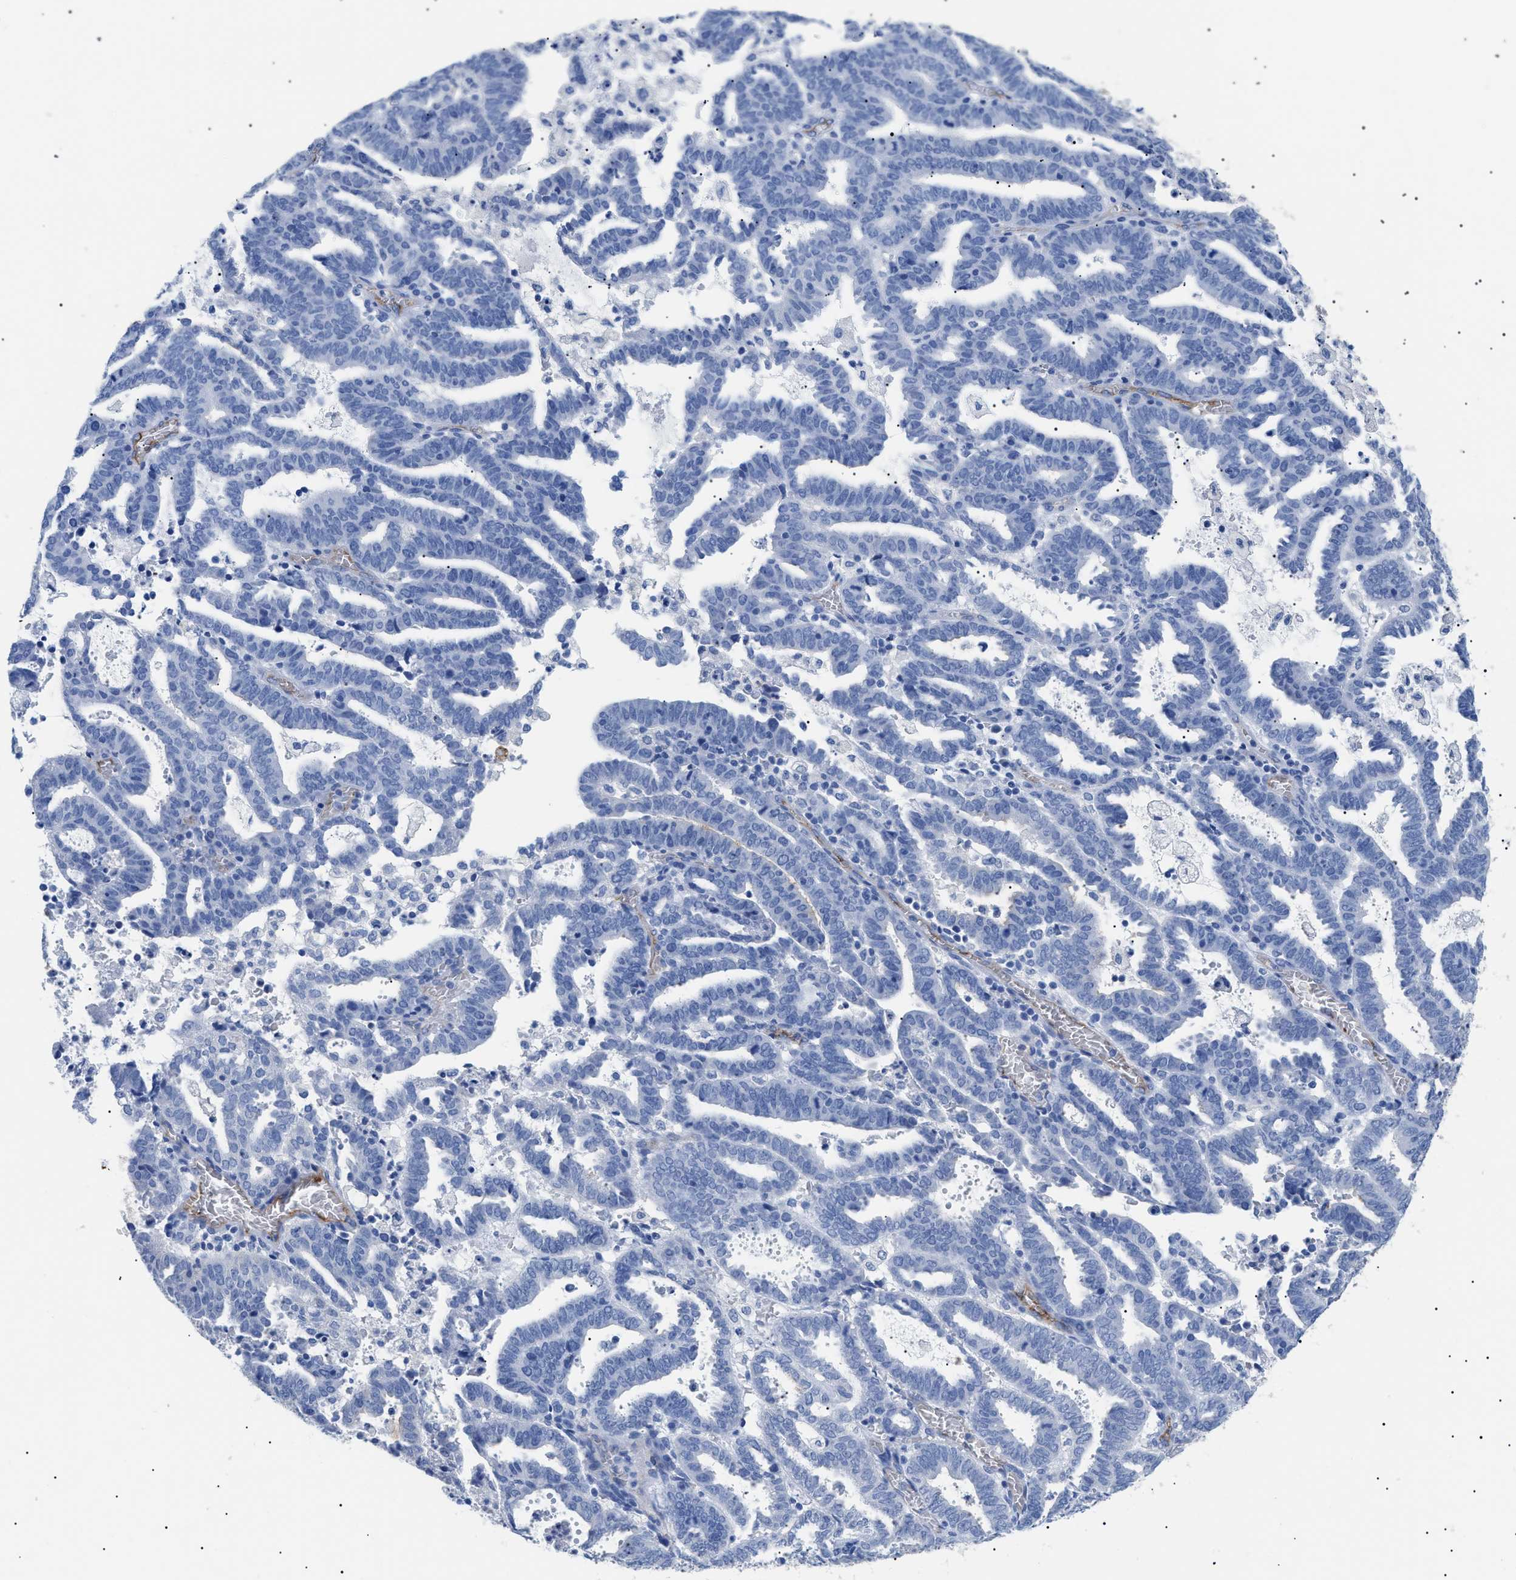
{"staining": {"intensity": "negative", "quantity": "none", "location": "none"}, "tissue": "endometrial cancer", "cell_type": "Tumor cells", "image_type": "cancer", "snomed": [{"axis": "morphology", "description": "Adenocarcinoma, NOS"}, {"axis": "topography", "description": "Uterus"}], "caption": "Photomicrograph shows no significant protein expression in tumor cells of endometrial cancer (adenocarcinoma). (Brightfield microscopy of DAB immunohistochemistry (IHC) at high magnification).", "gene": "PODXL", "patient": {"sex": "female", "age": 83}}